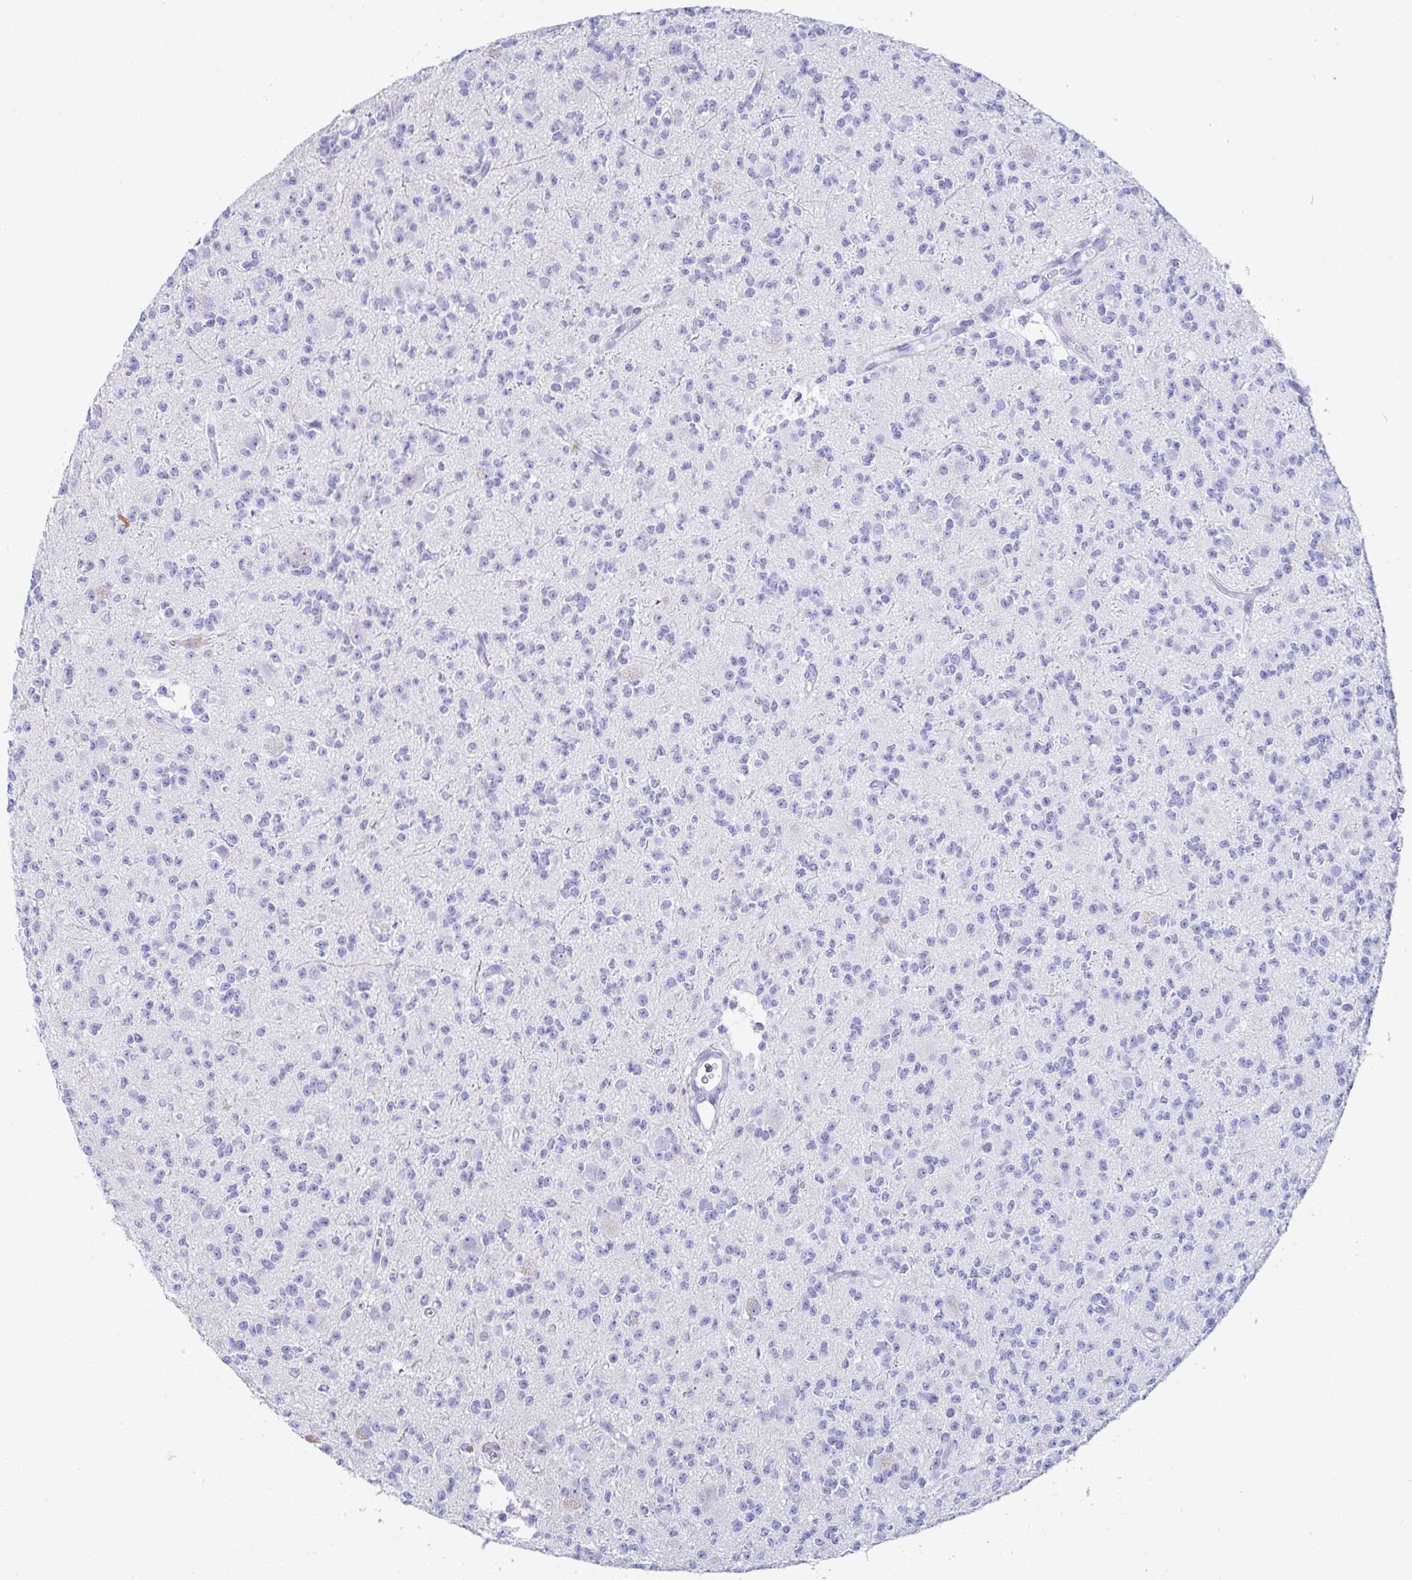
{"staining": {"intensity": "negative", "quantity": "none", "location": "none"}, "tissue": "glioma", "cell_type": "Tumor cells", "image_type": "cancer", "snomed": [{"axis": "morphology", "description": "Glioma, malignant, High grade"}, {"axis": "topography", "description": "Brain"}], "caption": "Malignant glioma (high-grade) stained for a protein using IHC shows no staining tumor cells.", "gene": "C4orf17", "patient": {"sex": "male", "age": 36}}